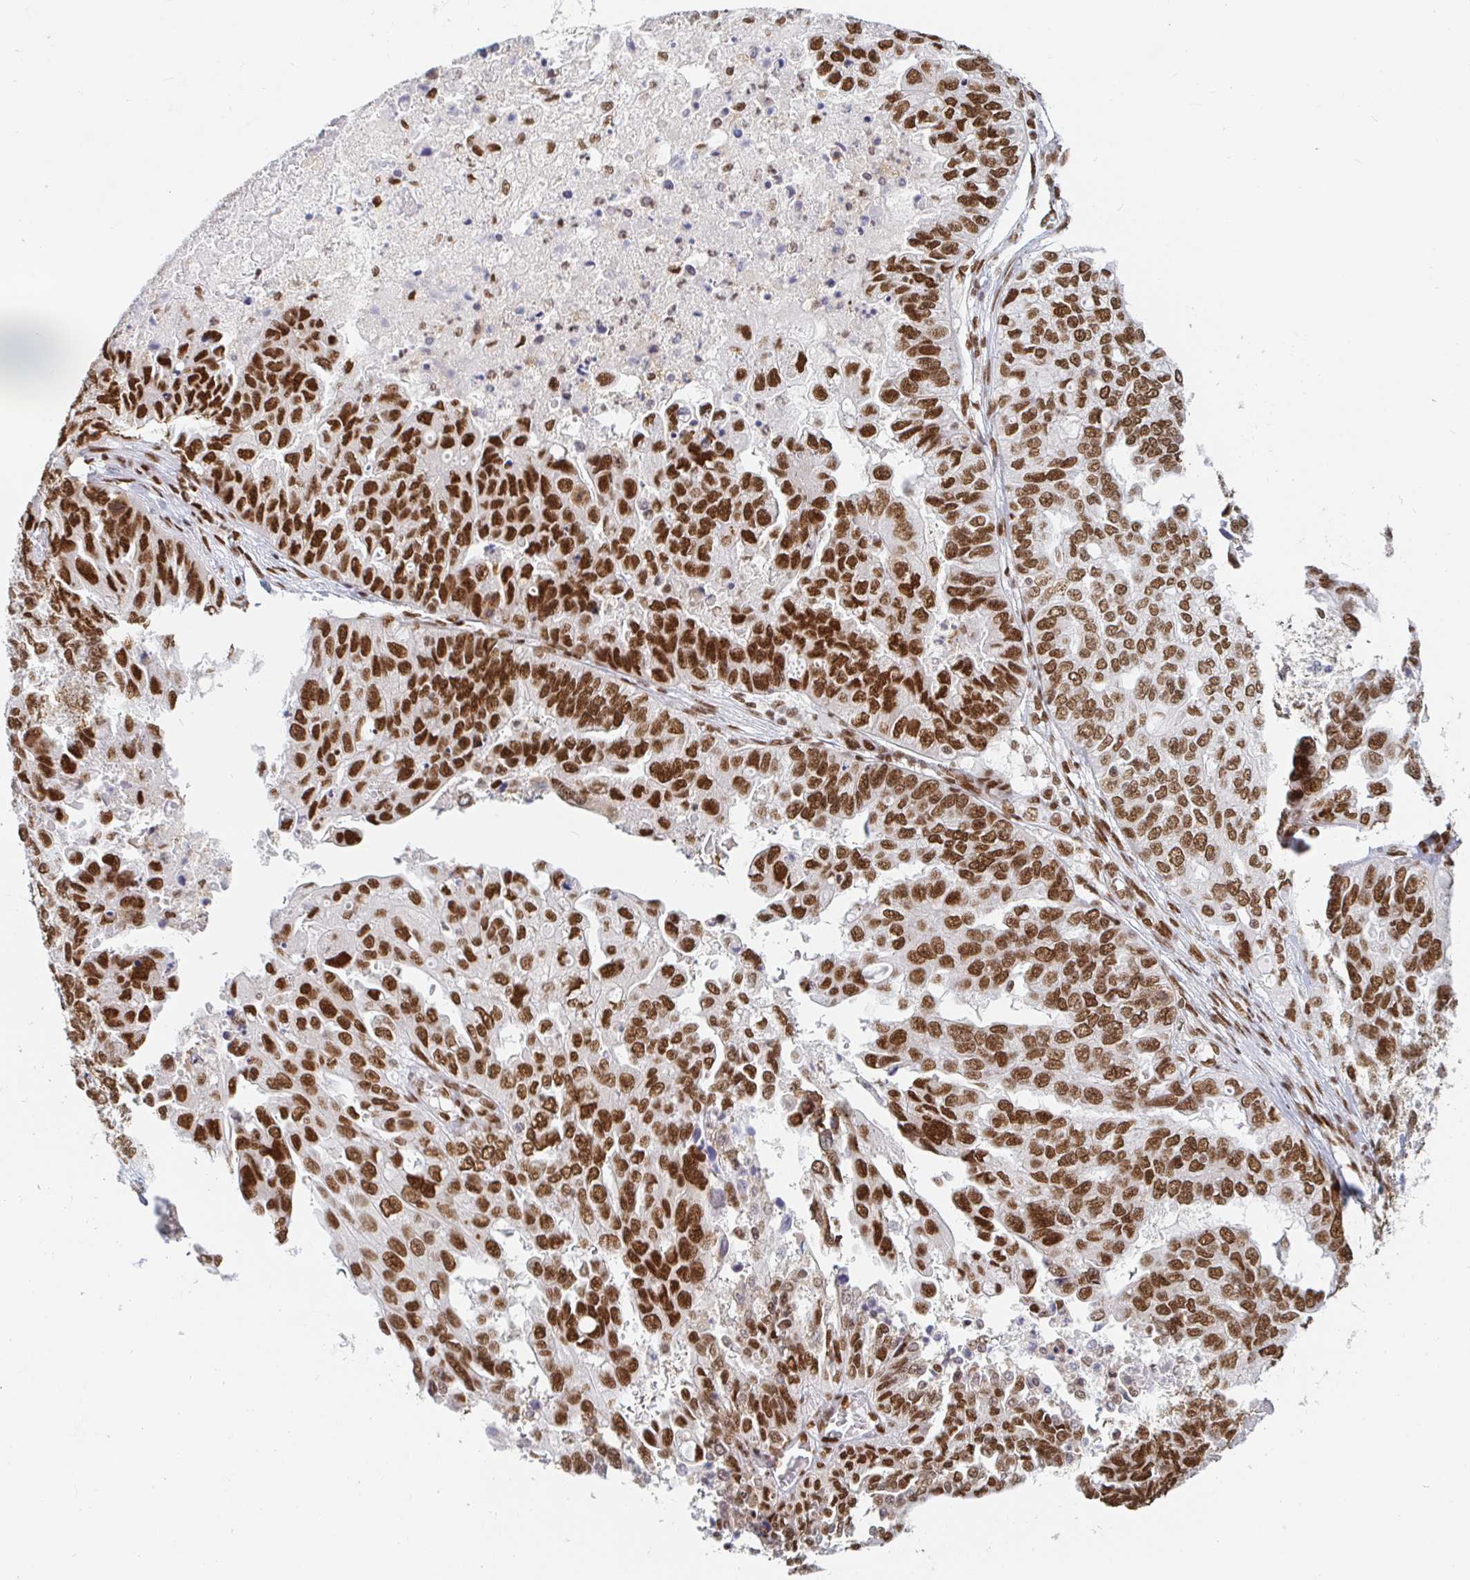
{"staining": {"intensity": "strong", "quantity": ">75%", "location": "nuclear"}, "tissue": "ovarian cancer", "cell_type": "Tumor cells", "image_type": "cancer", "snomed": [{"axis": "morphology", "description": "Cystadenocarcinoma, serous, NOS"}, {"axis": "topography", "description": "Ovary"}], "caption": "Ovarian cancer (serous cystadenocarcinoma) was stained to show a protein in brown. There is high levels of strong nuclear staining in about >75% of tumor cells.", "gene": "RBMX", "patient": {"sex": "female", "age": 53}}